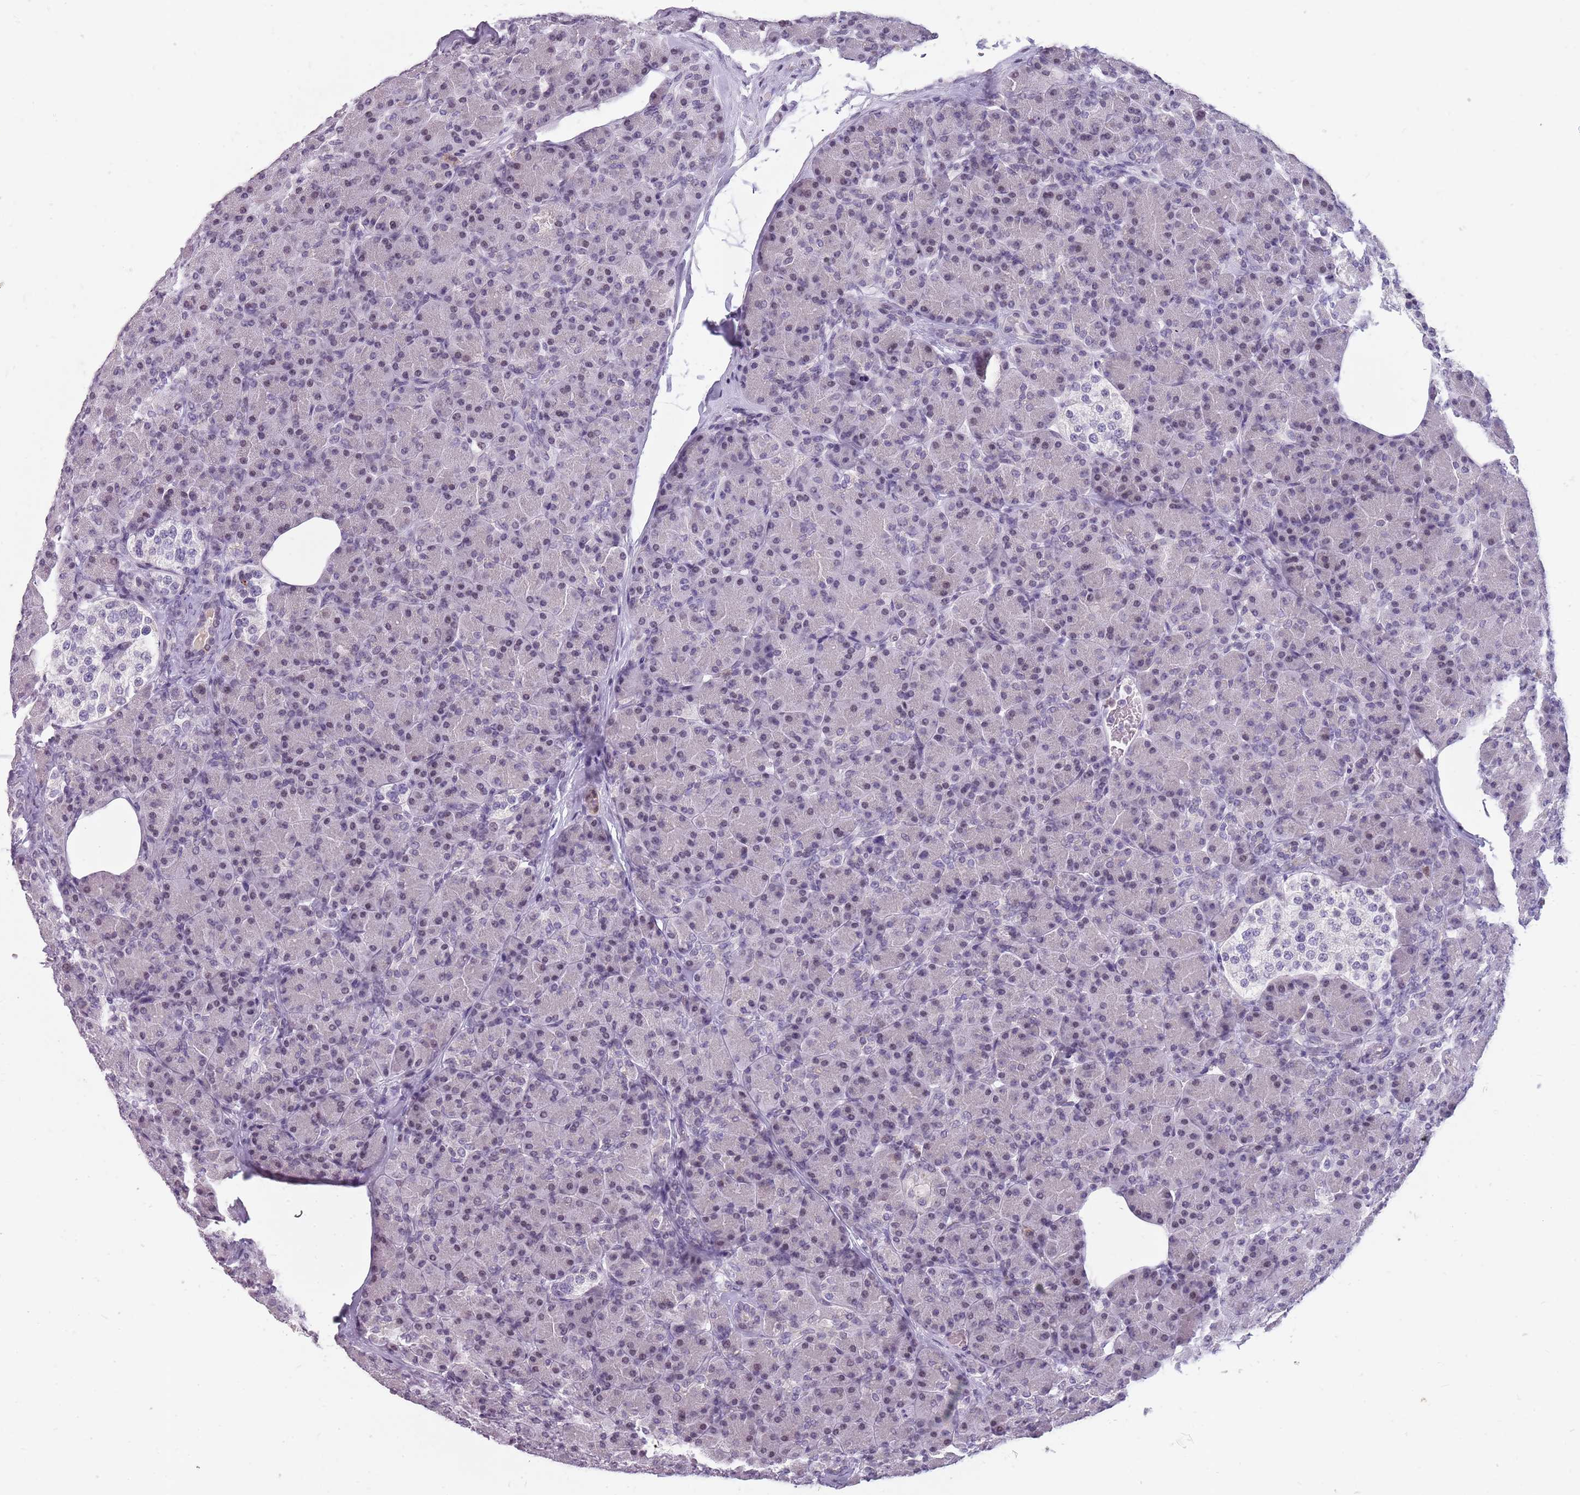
{"staining": {"intensity": "strong", "quantity": "25%-75%", "location": "cytoplasmic/membranous"}, "tissue": "pancreas", "cell_type": "Exocrine glandular cells", "image_type": "normal", "snomed": [{"axis": "morphology", "description": "Normal tissue, NOS"}, {"axis": "topography", "description": "Pancreas"}], "caption": "Benign pancreas exhibits strong cytoplasmic/membranous expression in approximately 25%-75% of exocrine glandular cells, visualized by immunohistochemistry. Immunohistochemistry (ihc) stains the protein in brown and the nuclei are stained blue.", "gene": "NEK6", "patient": {"sex": "female", "age": 43}}